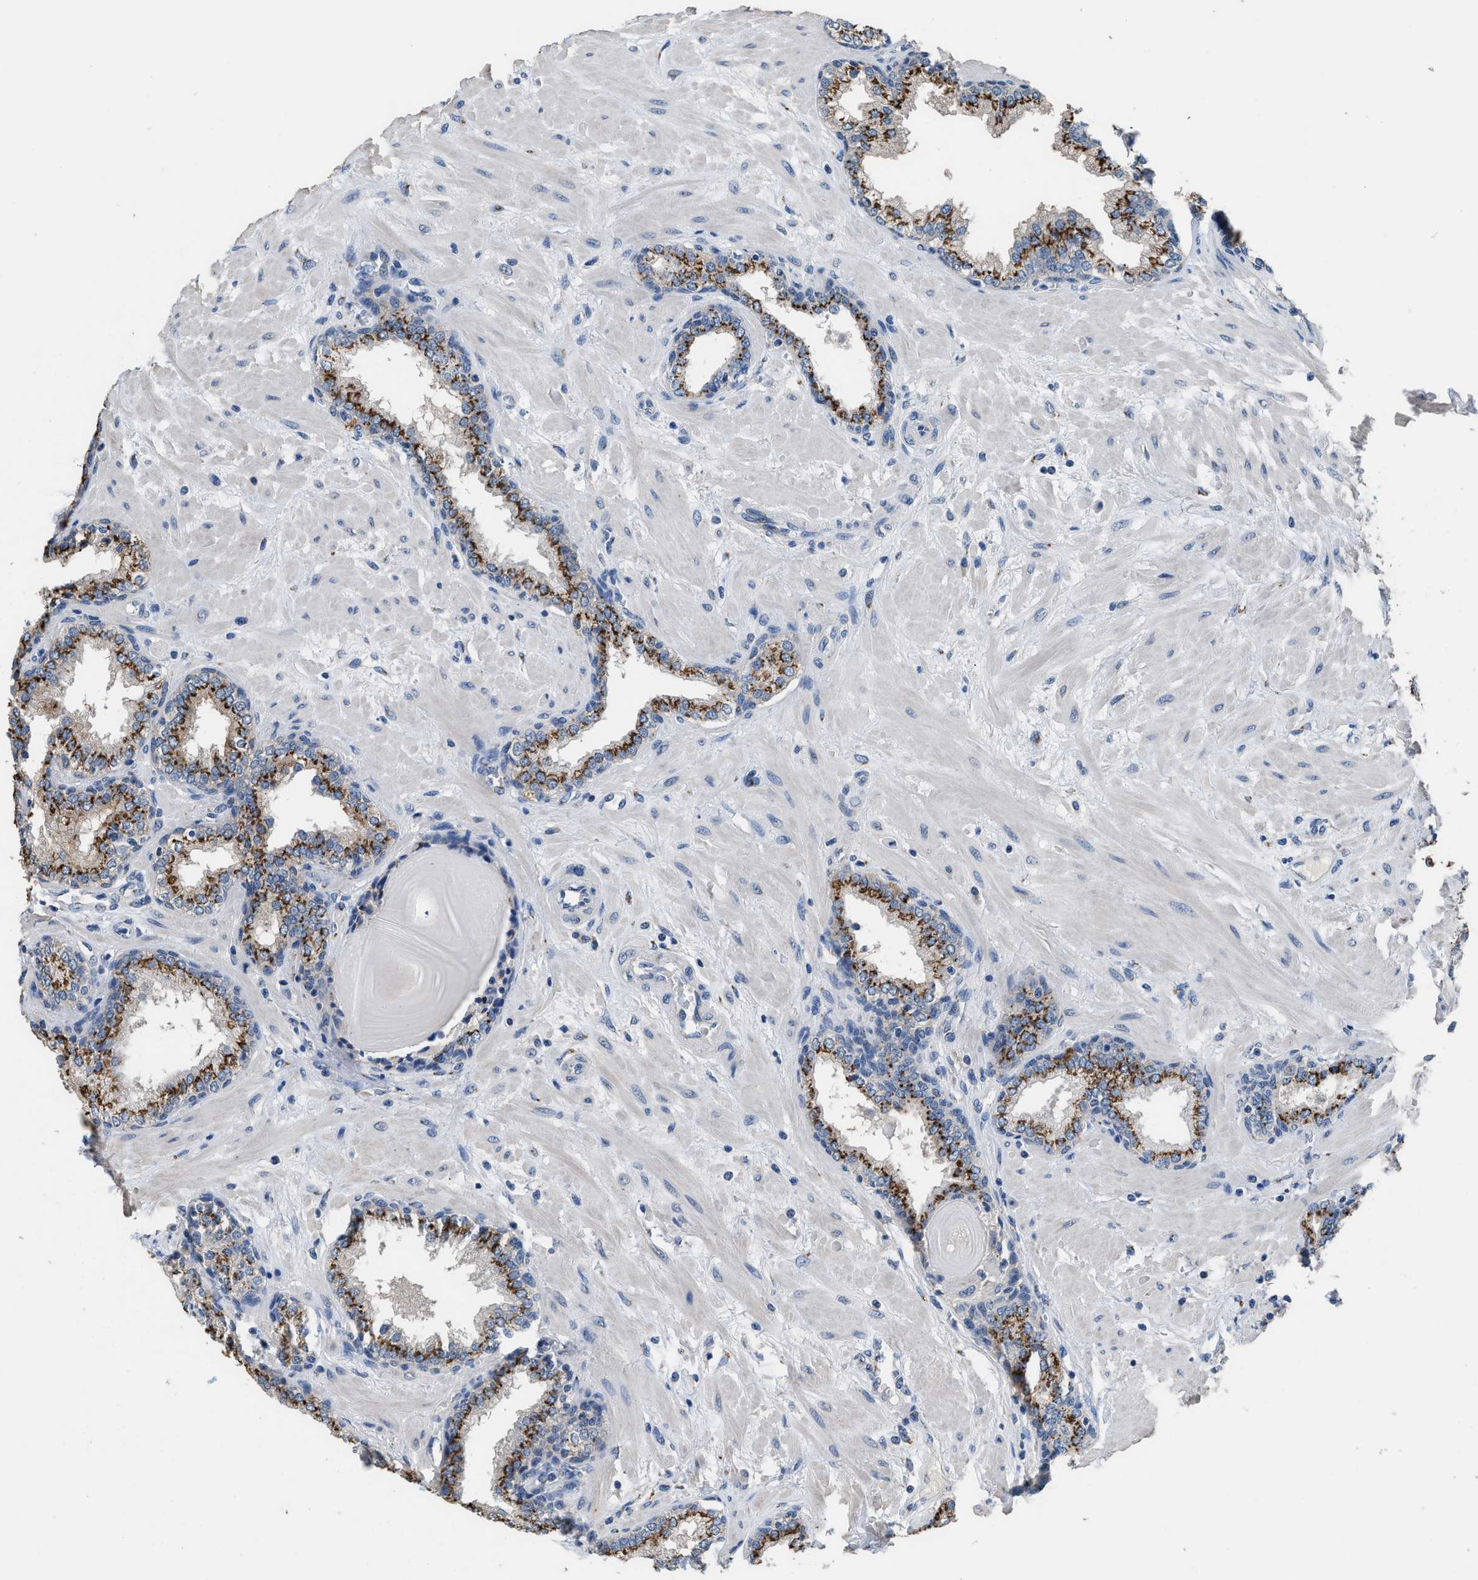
{"staining": {"intensity": "strong", "quantity": ">75%", "location": "cytoplasmic/membranous"}, "tissue": "prostate", "cell_type": "Glandular cells", "image_type": "normal", "snomed": [{"axis": "morphology", "description": "Normal tissue, NOS"}, {"axis": "topography", "description": "Prostate"}], "caption": "Glandular cells reveal strong cytoplasmic/membranous staining in about >75% of cells in unremarkable prostate.", "gene": "GOLM1", "patient": {"sex": "male", "age": 51}}